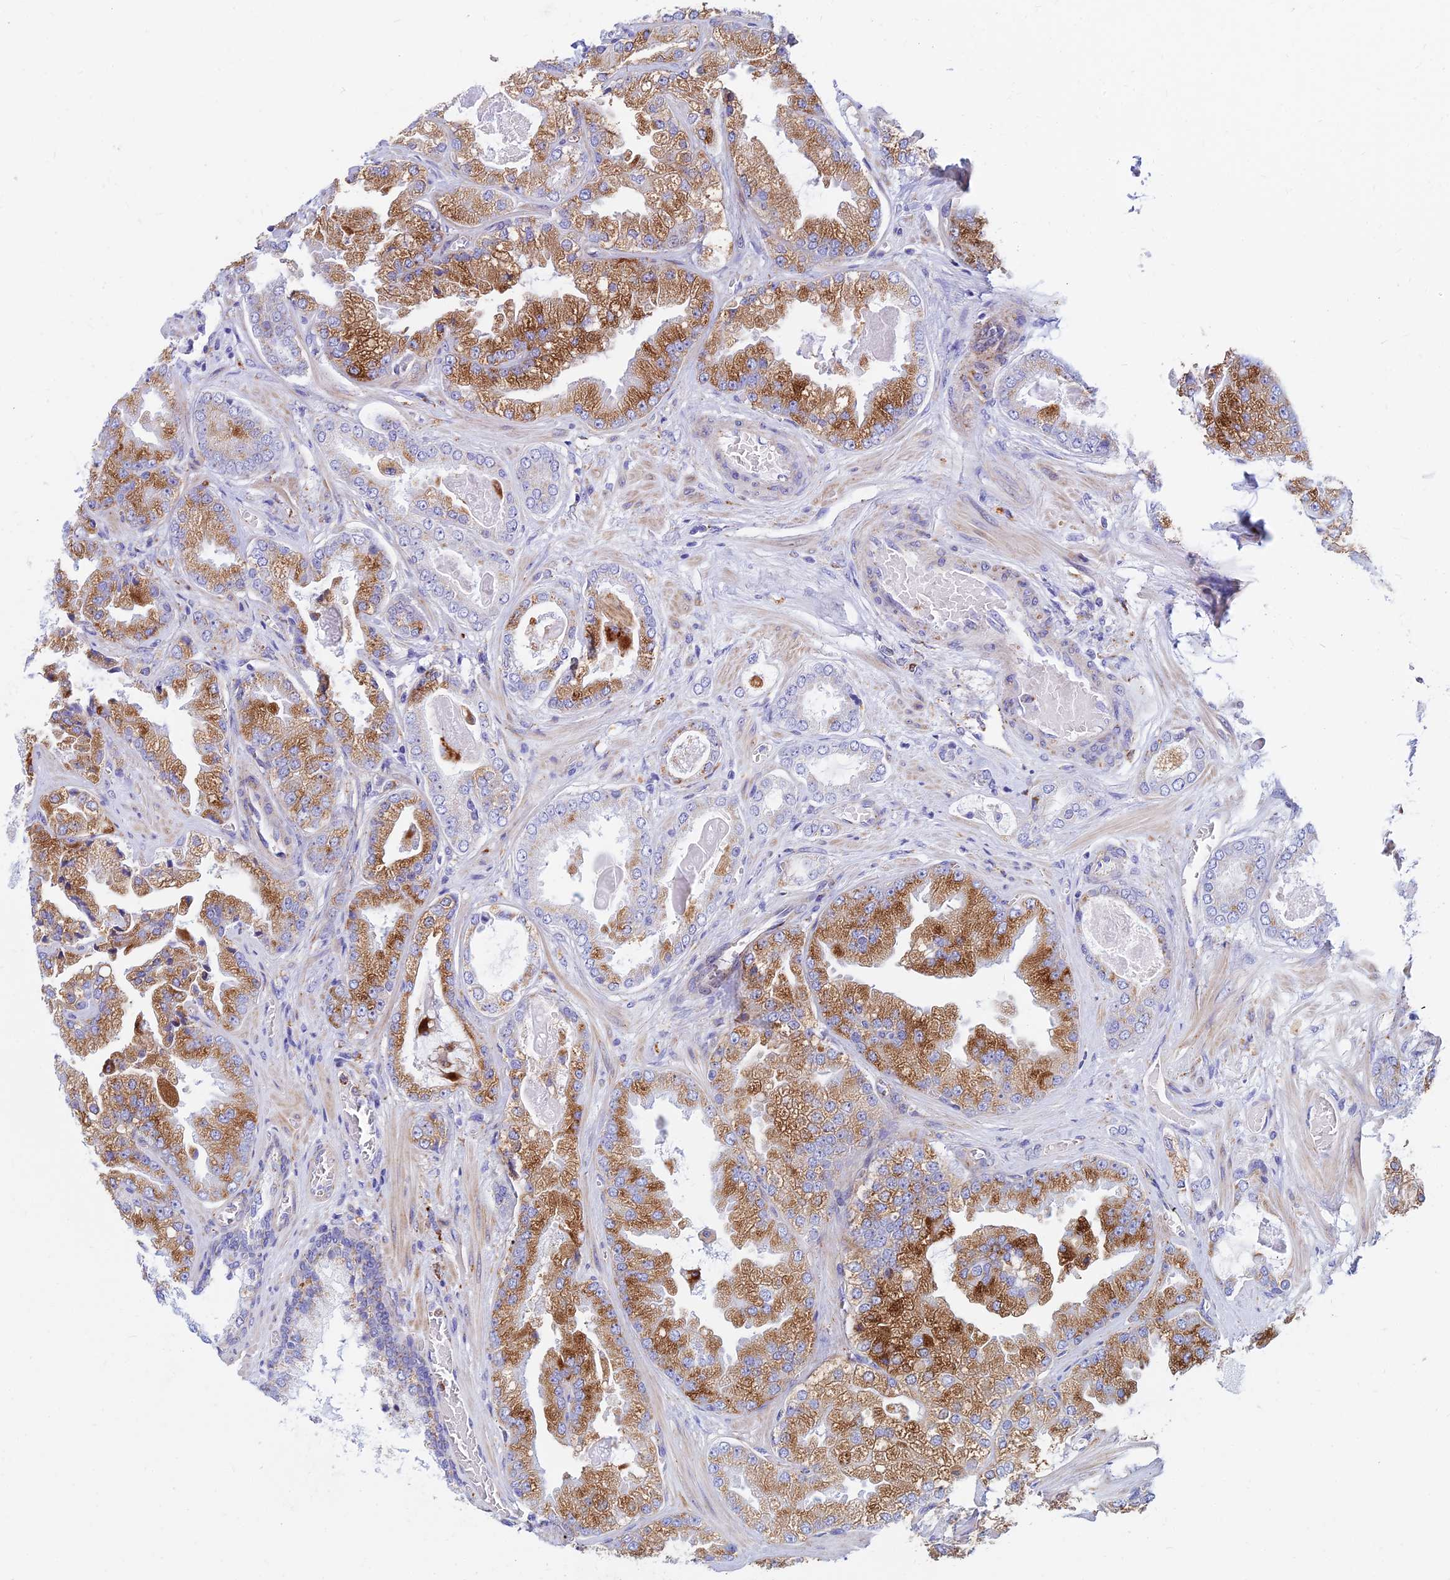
{"staining": {"intensity": "strong", "quantity": "25%-75%", "location": "cytoplasmic/membranous"}, "tissue": "prostate cancer", "cell_type": "Tumor cells", "image_type": "cancer", "snomed": [{"axis": "morphology", "description": "Adenocarcinoma, Low grade"}, {"axis": "topography", "description": "Prostate"}], "caption": "Approximately 25%-75% of tumor cells in human prostate low-grade adenocarcinoma display strong cytoplasmic/membranous protein staining as visualized by brown immunohistochemical staining.", "gene": "SPNS1", "patient": {"sex": "male", "age": 57}}